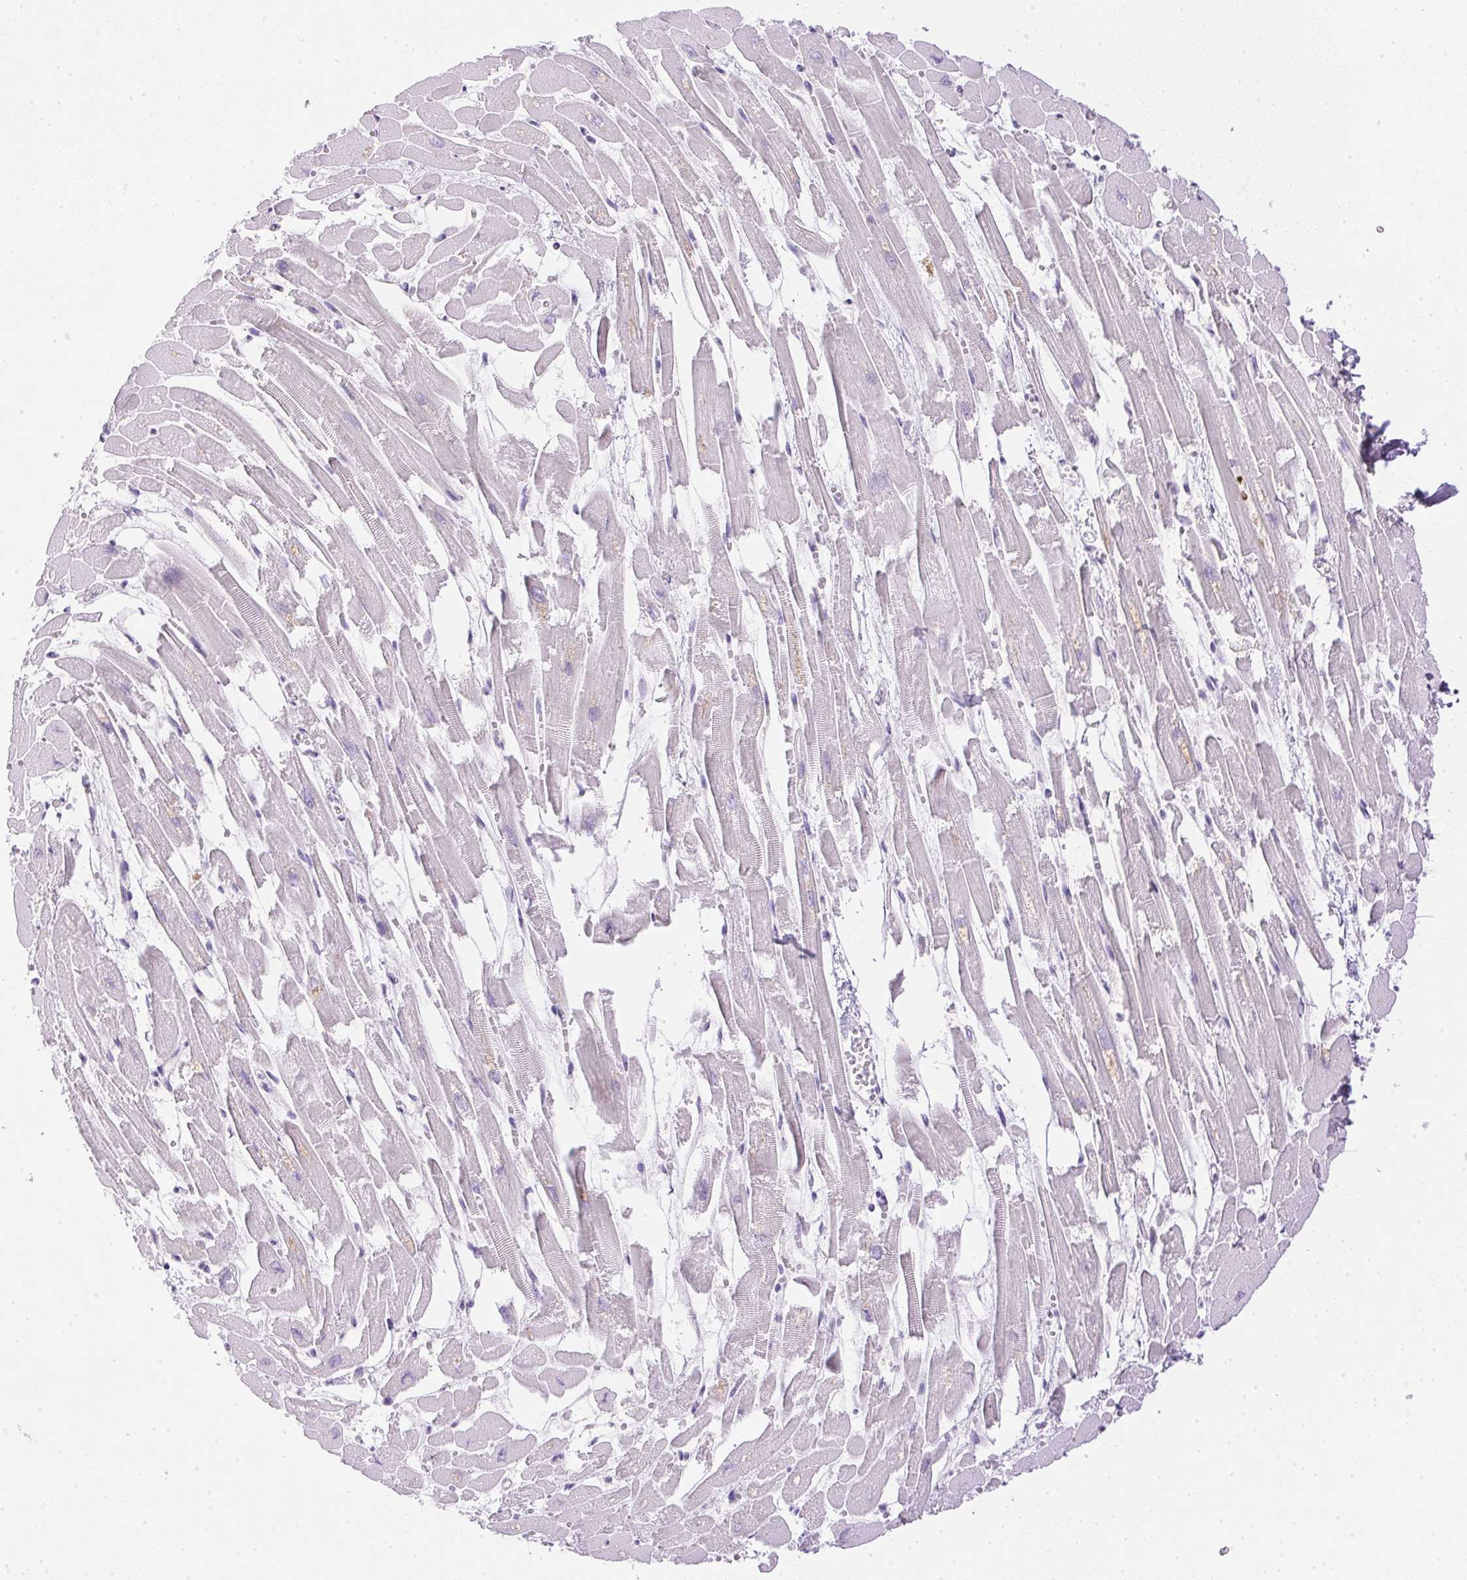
{"staining": {"intensity": "negative", "quantity": "none", "location": "none"}, "tissue": "heart muscle", "cell_type": "Cardiomyocytes", "image_type": "normal", "snomed": [{"axis": "morphology", "description": "Normal tissue, NOS"}, {"axis": "topography", "description": "Heart"}], "caption": "This is an immunohistochemistry (IHC) micrograph of unremarkable heart muscle. There is no expression in cardiomyocytes.", "gene": "CTRL", "patient": {"sex": "female", "age": 52}}